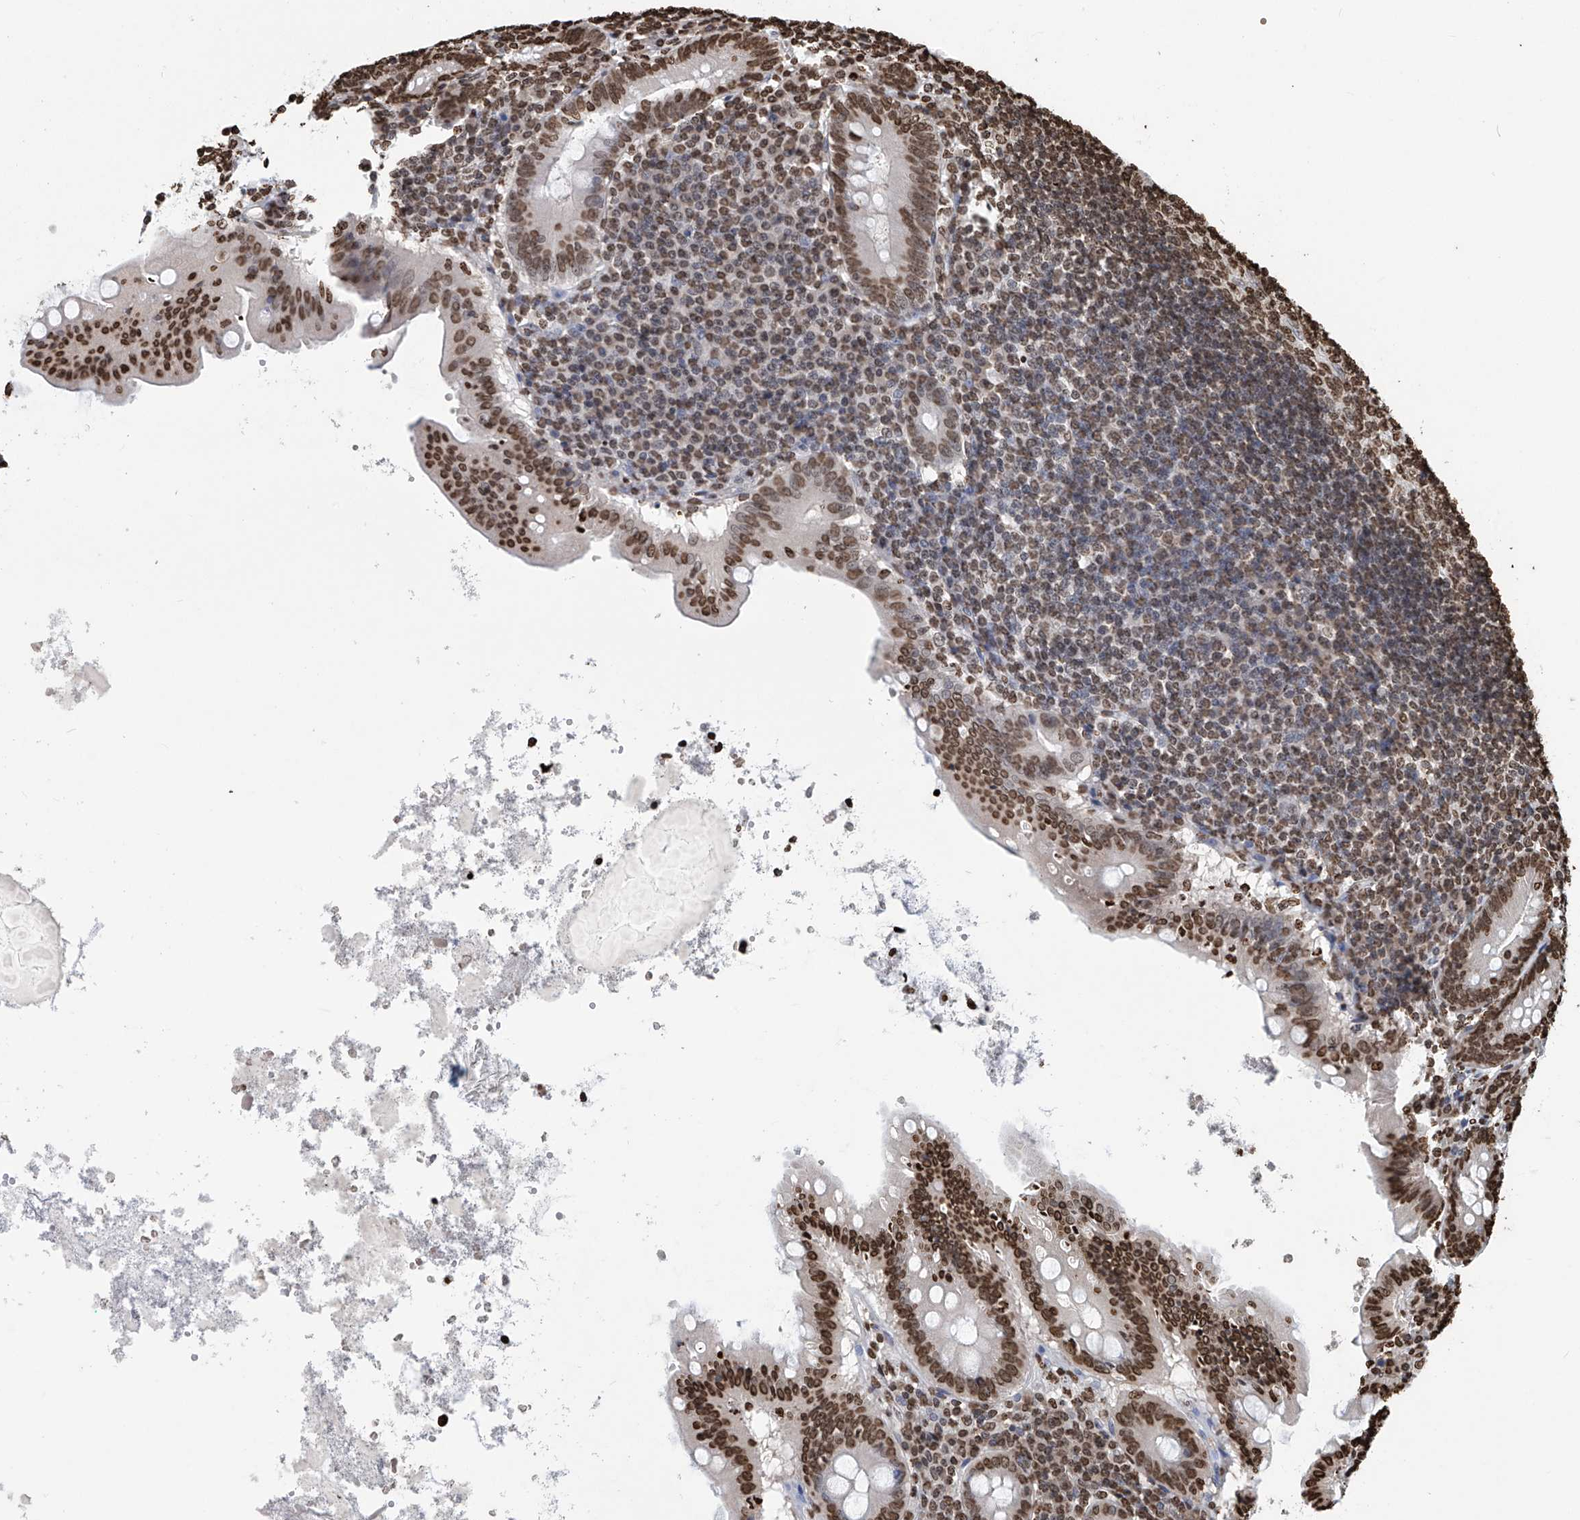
{"staining": {"intensity": "strong", "quantity": ">75%", "location": "nuclear"}, "tissue": "appendix", "cell_type": "Glandular cells", "image_type": "normal", "snomed": [{"axis": "morphology", "description": "Normal tissue, NOS"}, {"axis": "topography", "description": "Appendix"}], "caption": "This image exhibits immunohistochemistry staining of unremarkable human appendix, with high strong nuclear expression in approximately >75% of glandular cells.", "gene": "DPPA2", "patient": {"sex": "female", "age": 54}}